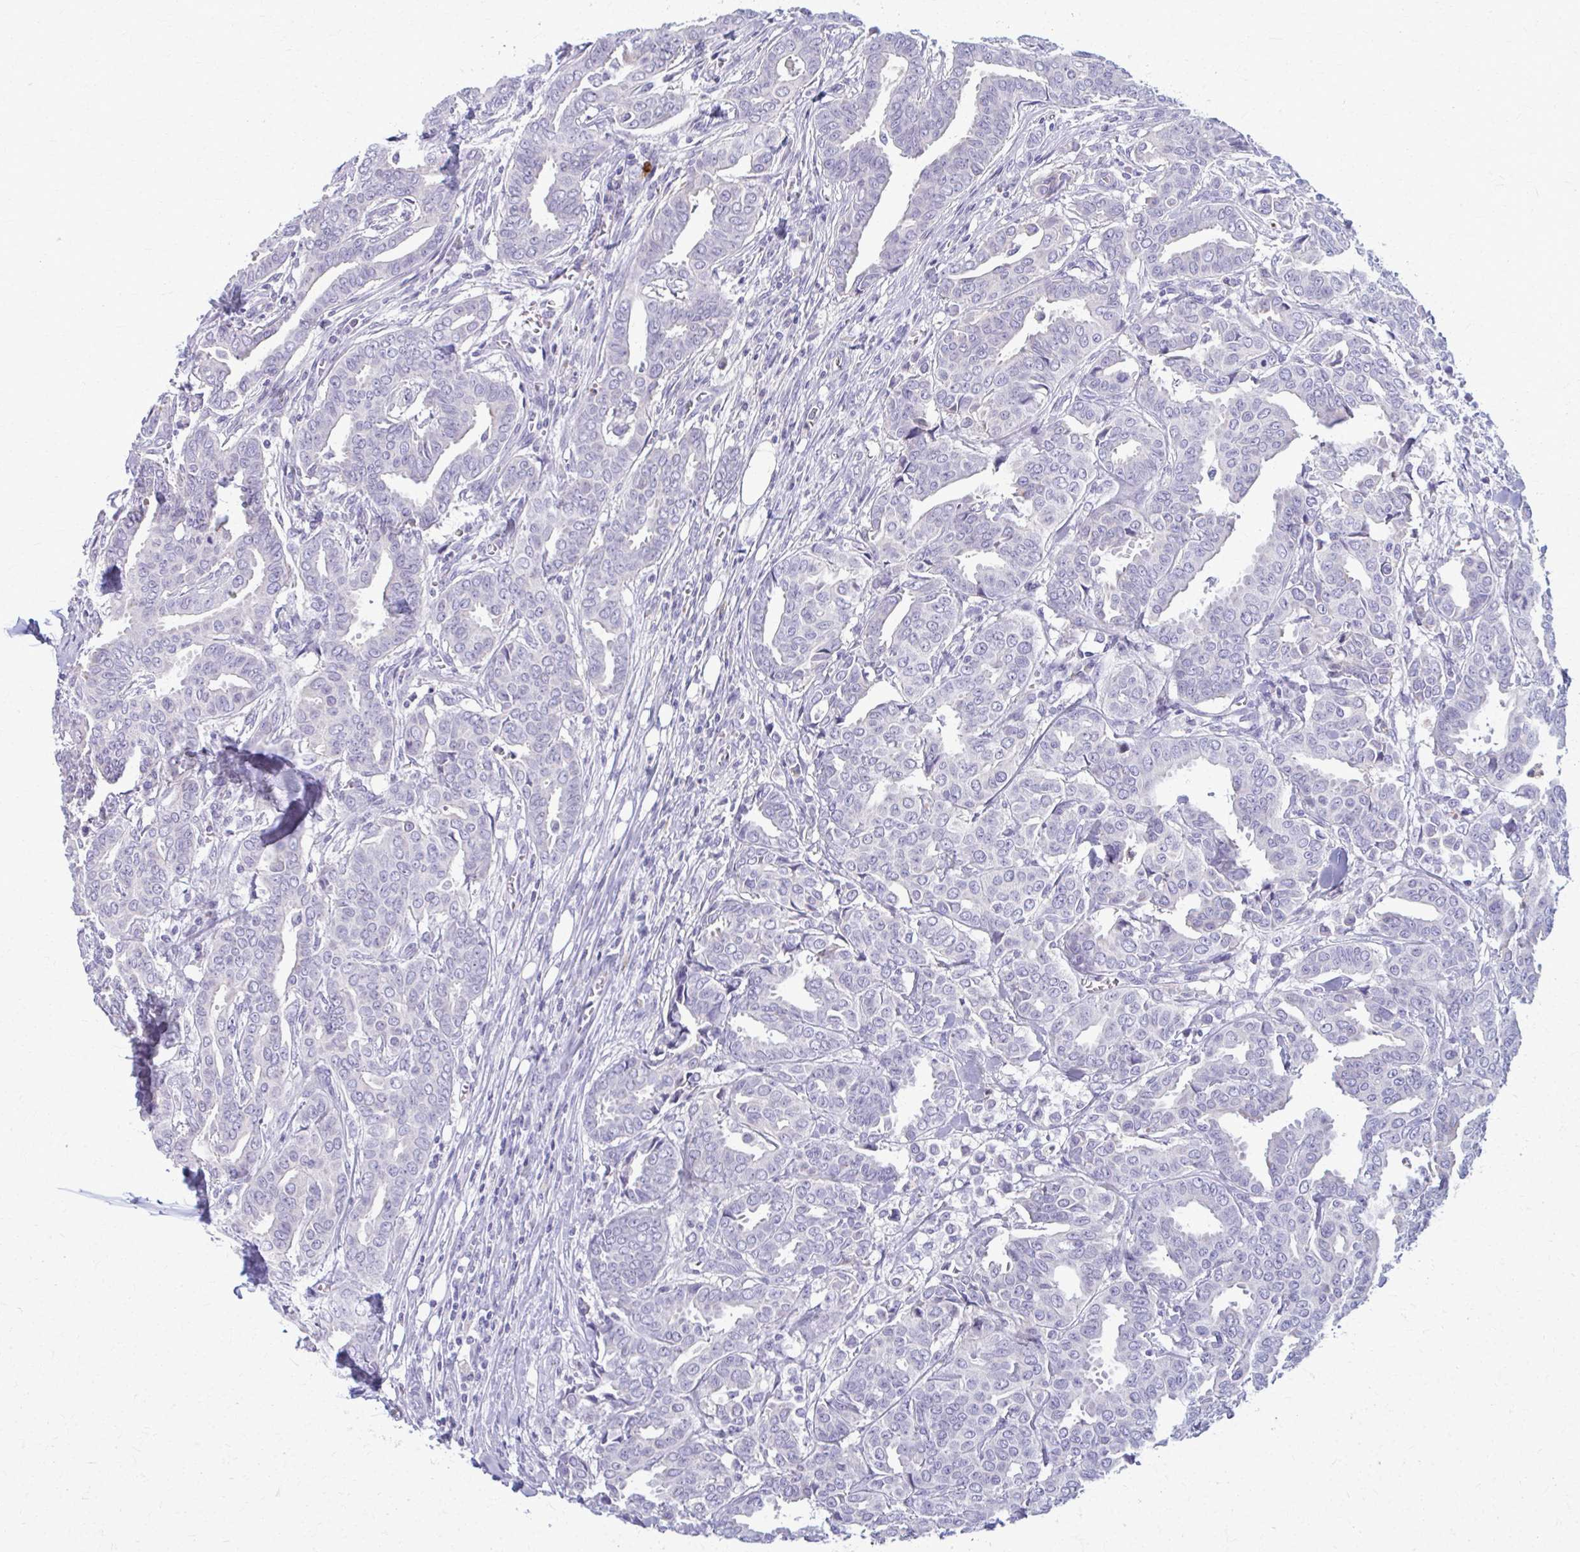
{"staining": {"intensity": "negative", "quantity": "none", "location": "none"}, "tissue": "breast cancer", "cell_type": "Tumor cells", "image_type": "cancer", "snomed": [{"axis": "morphology", "description": "Duct carcinoma"}, {"axis": "topography", "description": "Breast"}], "caption": "Immunohistochemistry (IHC) of human breast intraductal carcinoma shows no staining in tumor cells. The staining is performed using DAB brown chromogen with nuclei counter-stained in using hematoxylin.", "gene": "OR4M1", "patient": {"sex": "female", "age": 45}}